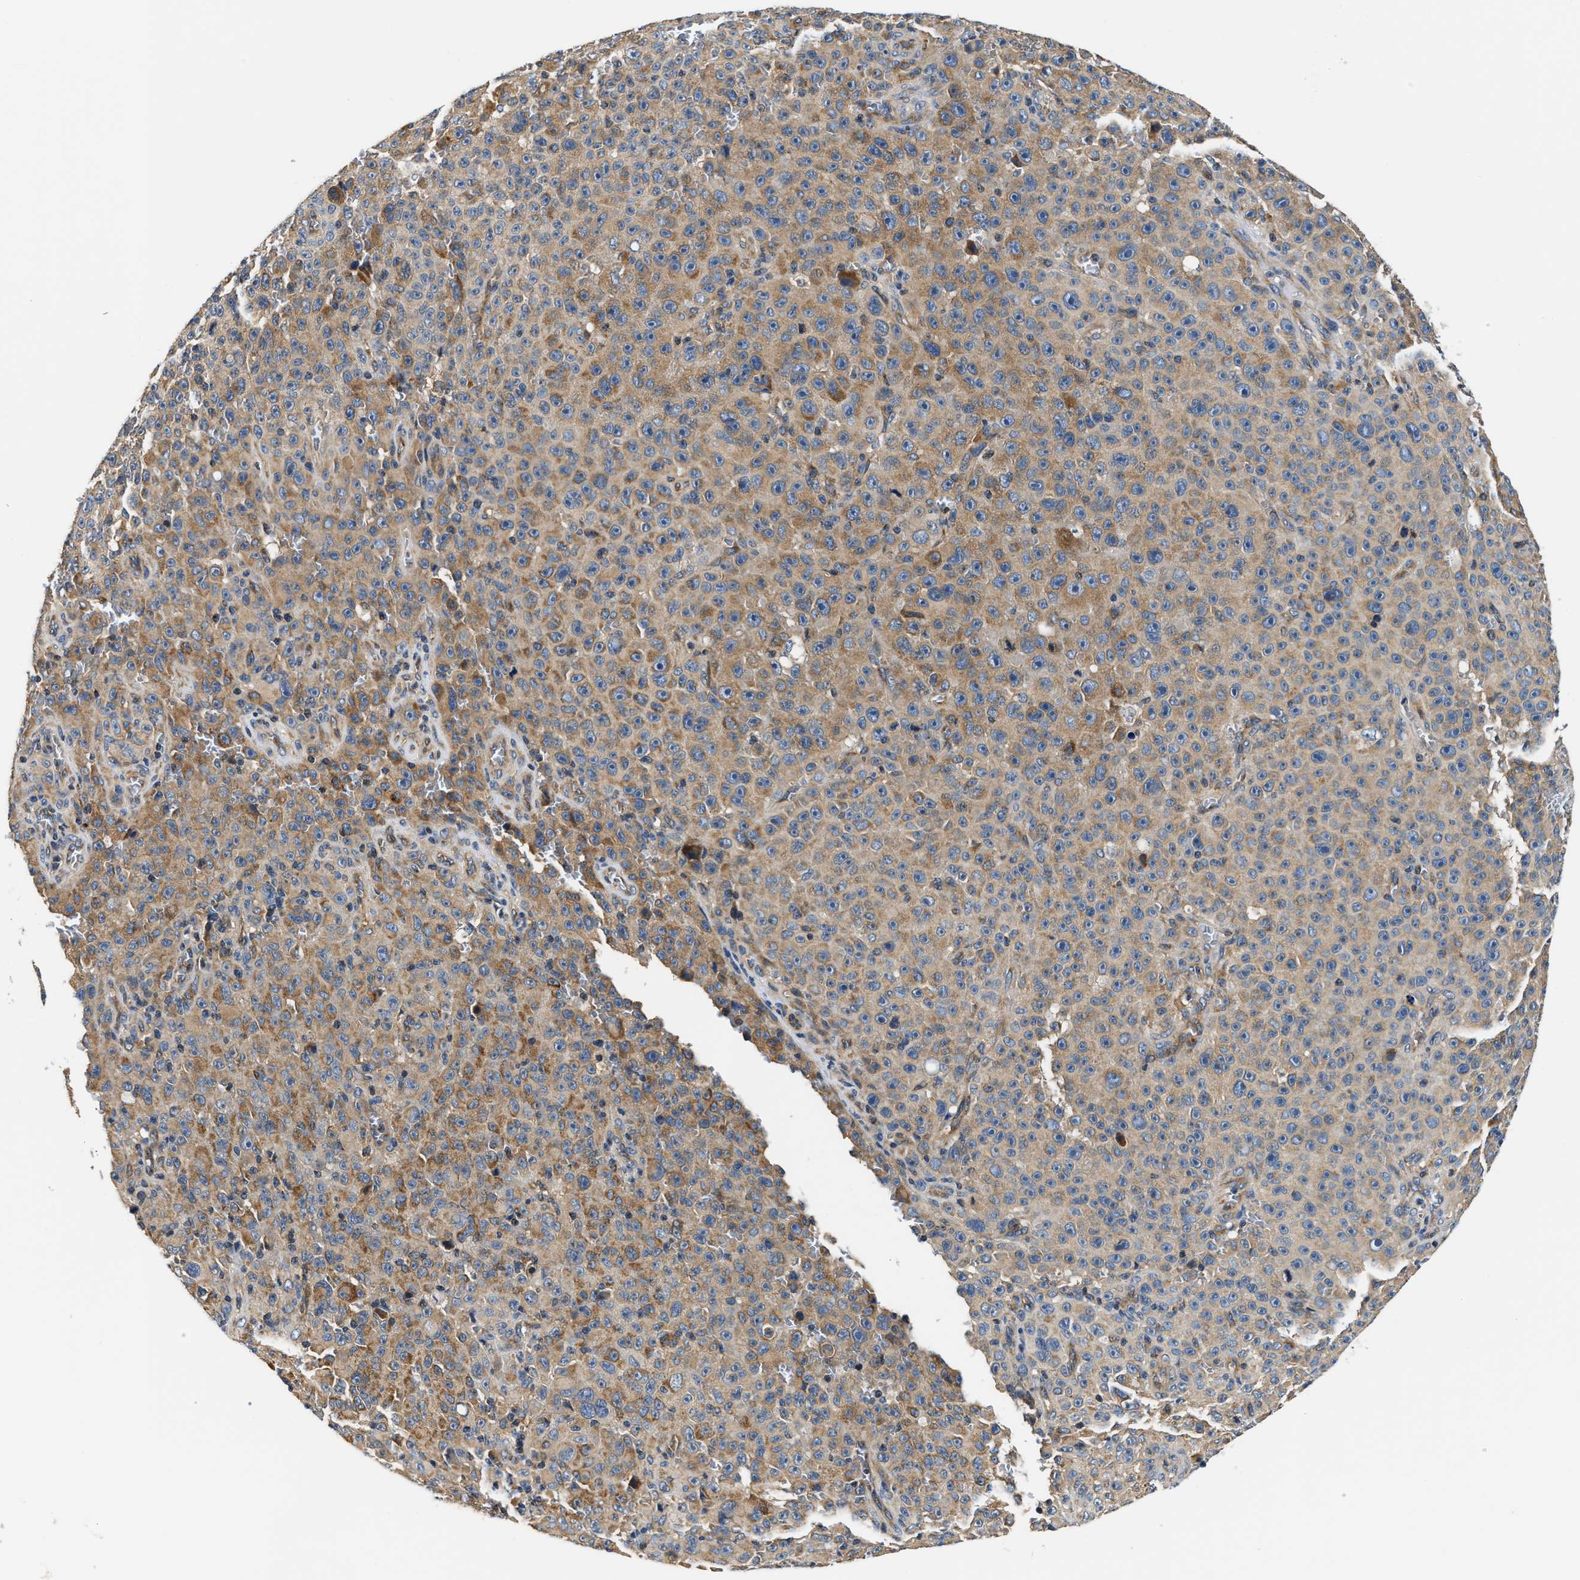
{"staining": {"intensity": "moderate", "quantity": "25%-75%", "location": "cytoplasmic/membranous"}, "tissue": "melanoma", "cell_type": "Tumor cells", "image_type": "cancer", "snomed": [{"axis": "morphology", "description": "Malignant melanoma, NOS"}, {"axis": "topography", "description": "Skin"}], "caption": "Melanoma tissue demonstrates moderate cytoplasmic/membranous expression in about 25%-75% of tumor cells", "gene": "TEX2", "patient": {"sex": "female", "age": 82}}